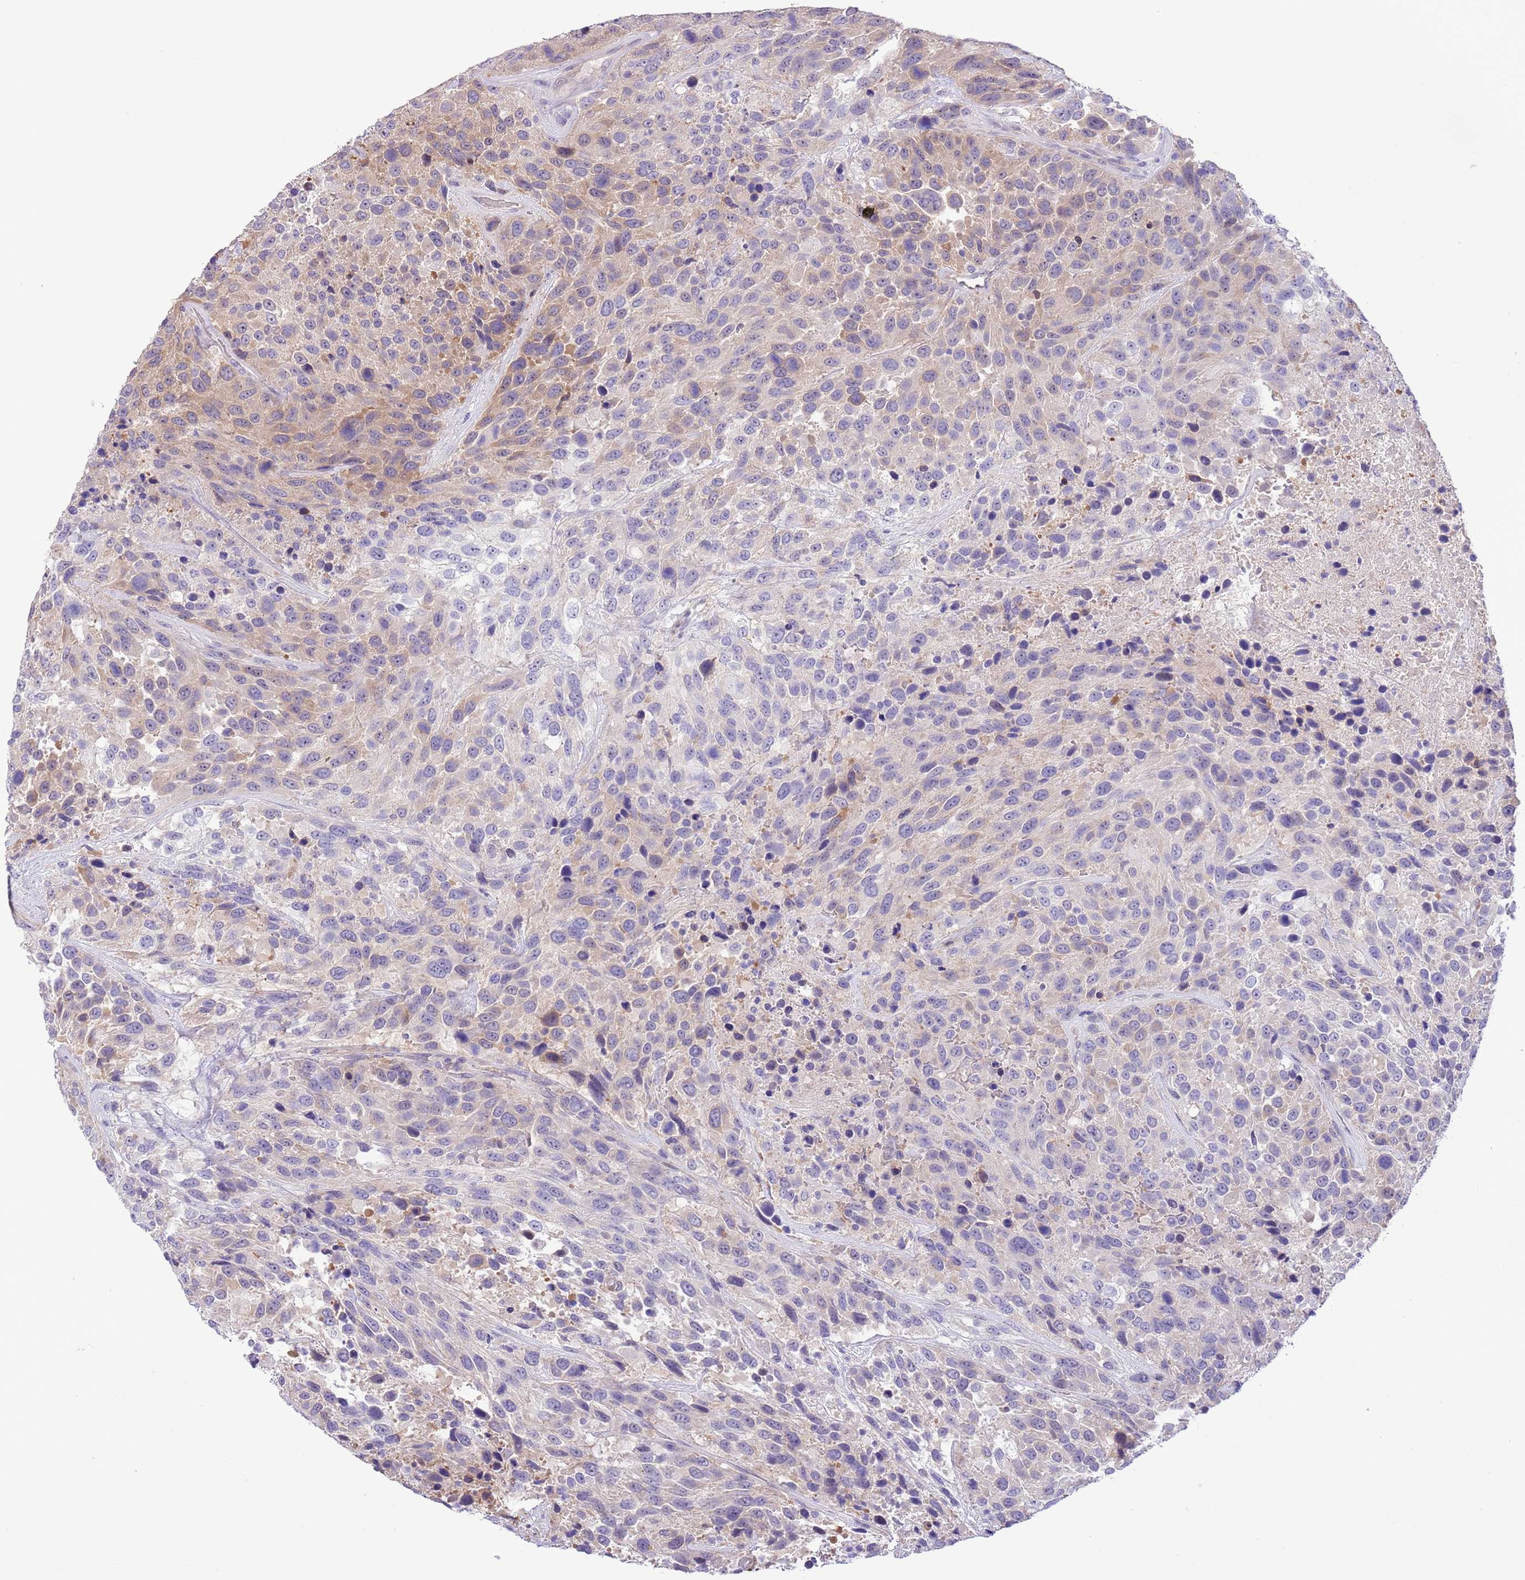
{"staining": {"intensity": "moderate", "quantity": "<25%", "location": "cytoplasmic/membranous"}, "tissue": "urothelial cancer", "cell_type": "Tumor cells", "image_type": "cancer", "snomed": [{"axis": "morphology", "description": "Urothelial carcinoma, High grade"}, {"axis": "topography", "description": "Urinary bladder"}], "caption": "DAB (3,3'-diaminobenzidine) immunohistochemical staining of high-grade urothelial carcinoma demonstrates moderate cytoplasmic/membranous protein positivity in about <25% of tumor cells.", "gene": "PRR32", "patient": {"sex": "female", "age": 70}}